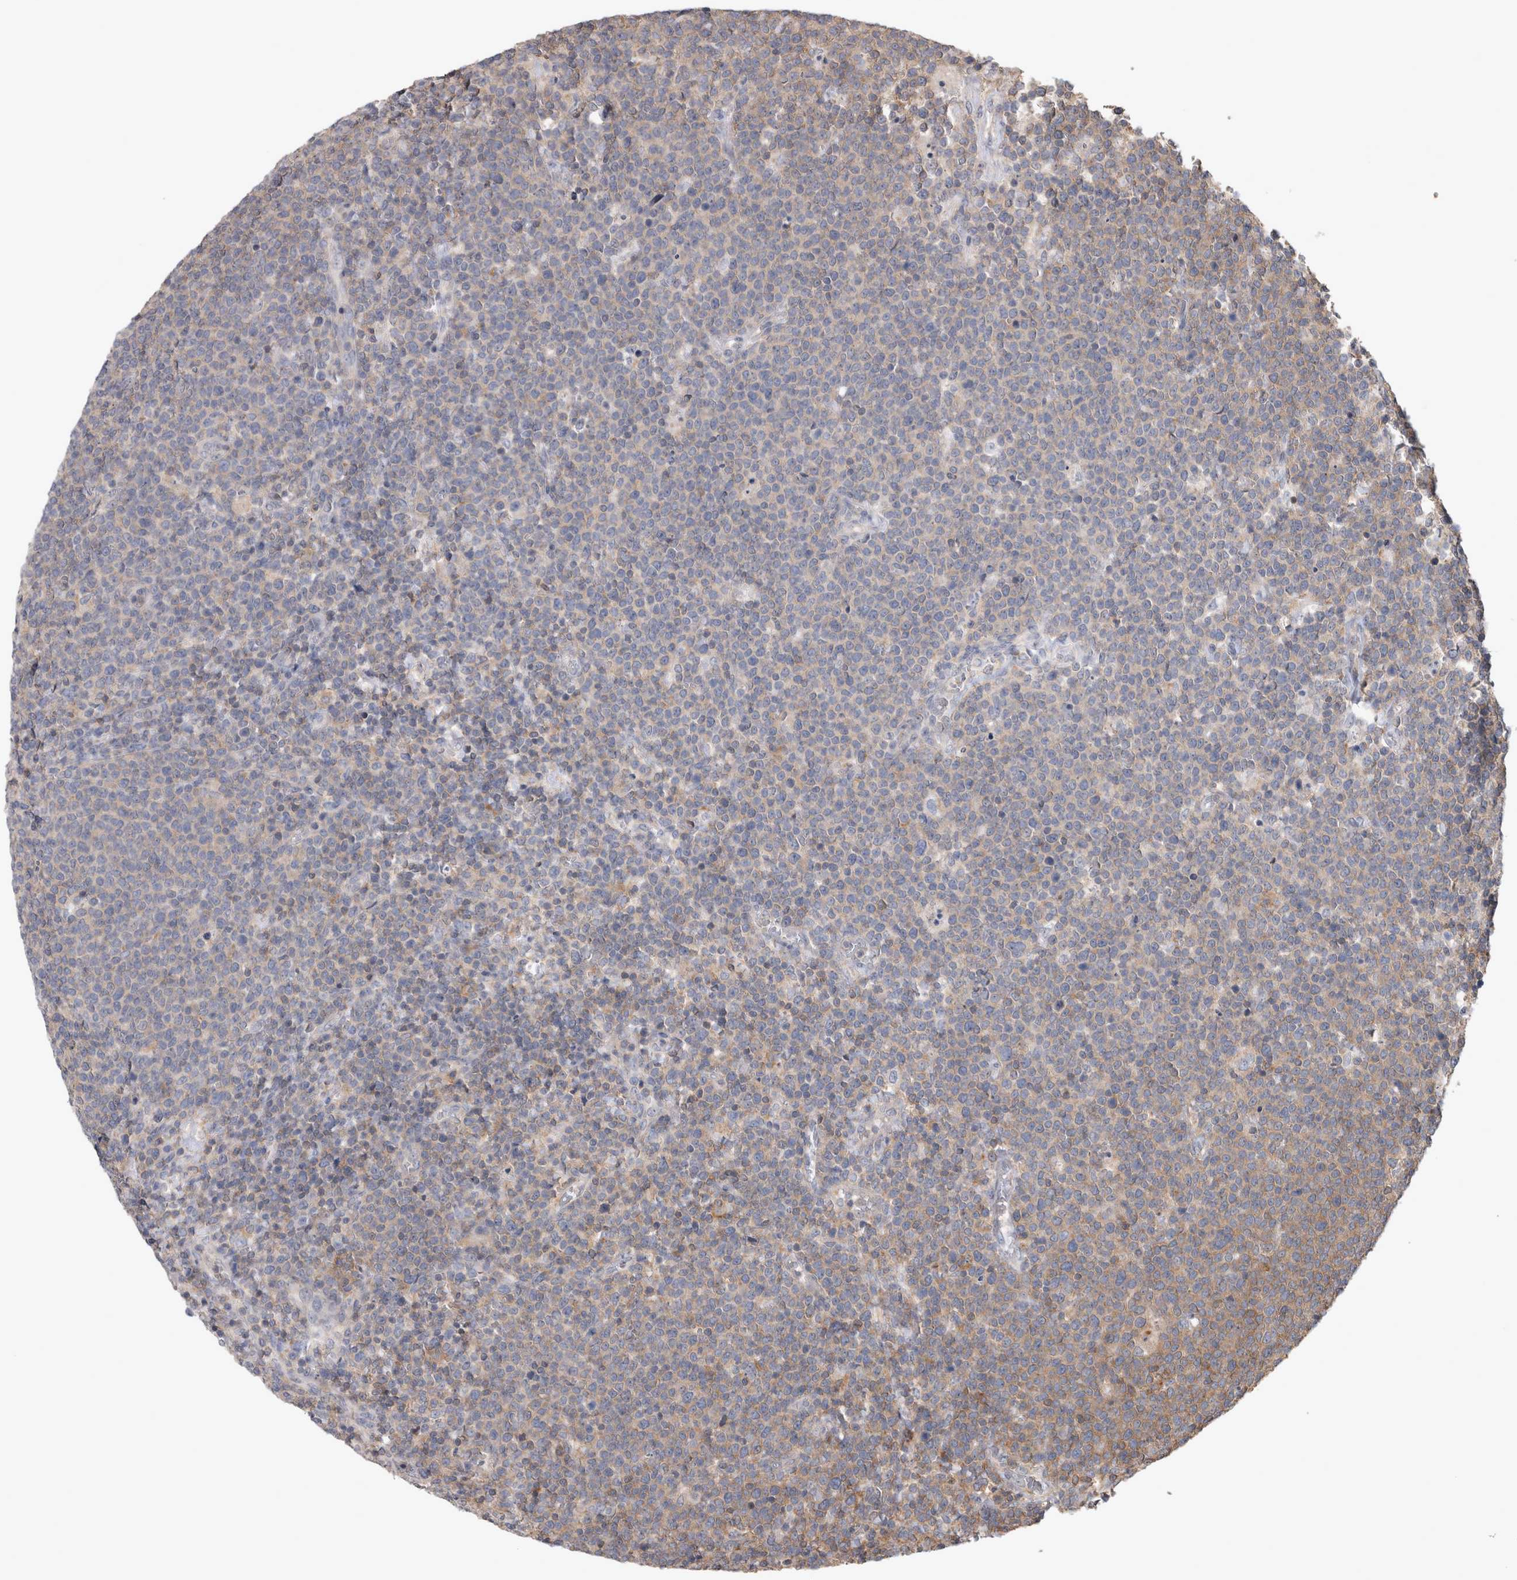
{"staining": {"intensity": "negative", "quantity": "none", "location": "none"}, "tissue": "lymphoma", "cell_type": "Tumor cells", "image_type": "cancer", "snomed": [{"axis": "morphology", "description": "Malignant lymphoma, non-Hodgkin's type, High grade"}, {"axis": "topography", "description": "Lymph node"}], "caption": "IHC of human lymphoma shows no staining in tumor cells. (DAB IHC with hematoxylin counter stain).", "gene": "SPATA48", "patient": {"sex": "male", "age": 61}}